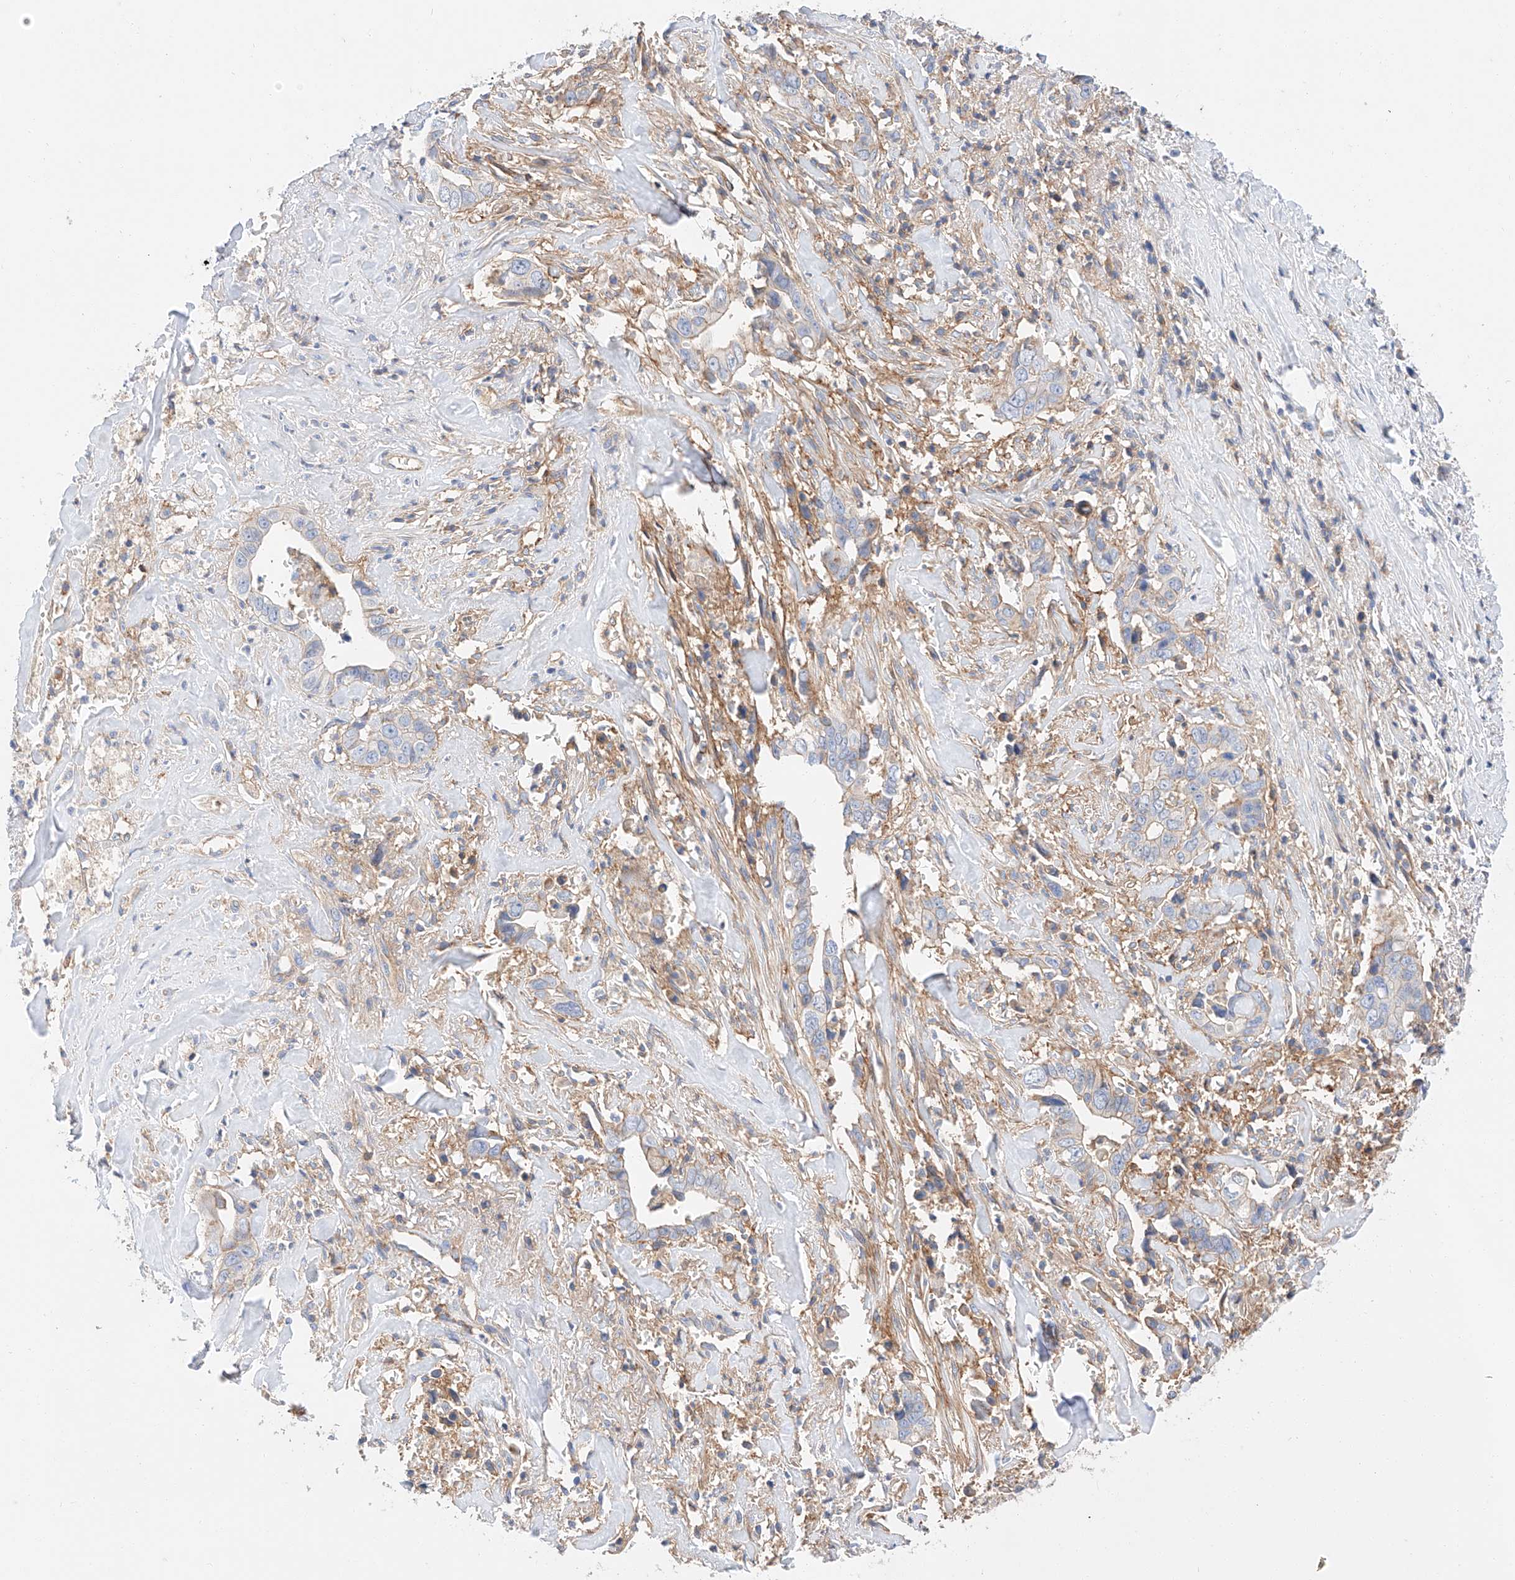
{"staining": {"intensity": "negative", "quantity": "none", "location": "none"}, "tissue": "liver cancer", "cell_type": "Tumor cells", "image_type": "cancer", "snomed": [{"axis": "morphology", "description": "Cholangiocarcinoma"}, {"axis": "topography", "description": "Liver"}], "caption": "Protein analysis of cholangiocarcinoma (liver) demonstrates no significant positivity in tumor cells.", "gene": "HAUS4", "patient": {"sex": "female", "age": 79}}